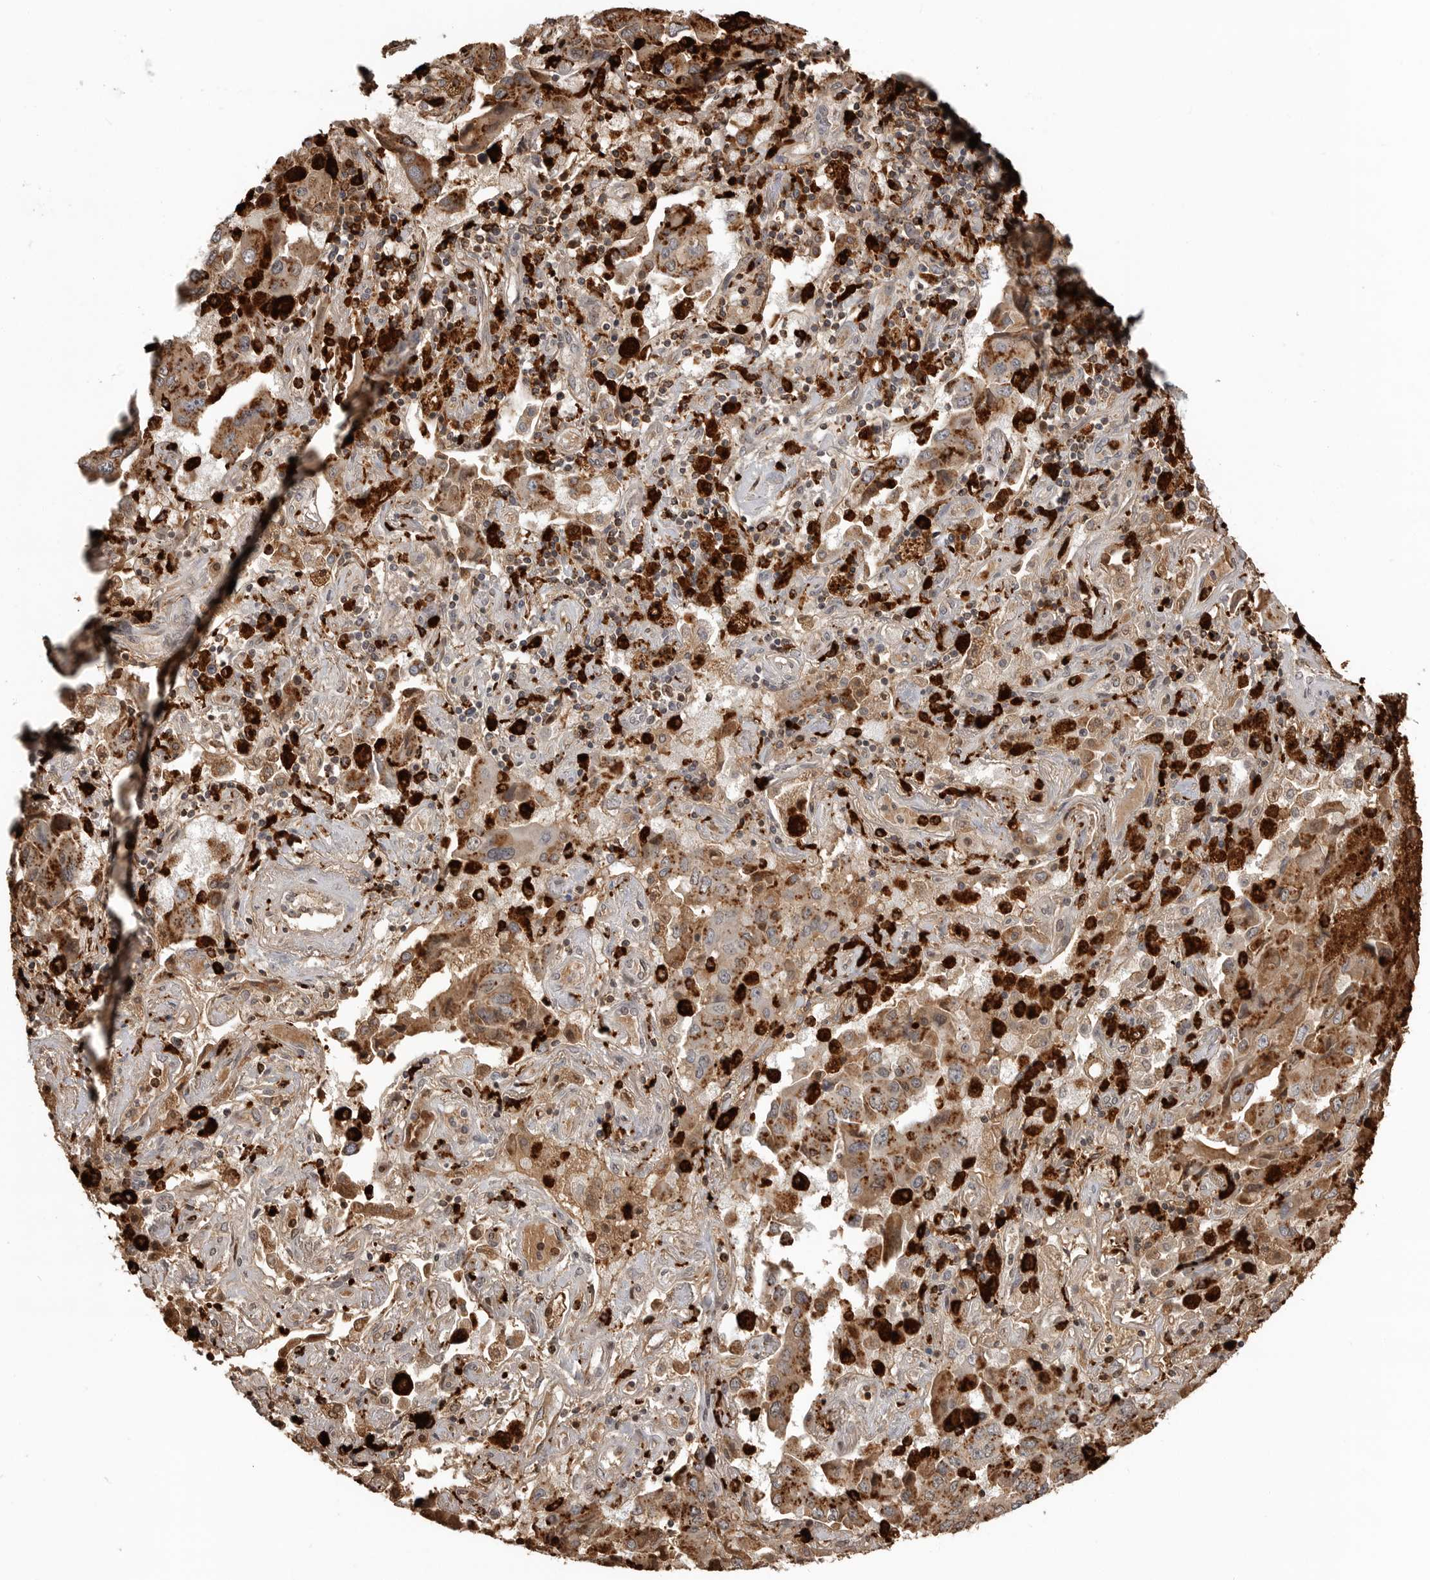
{"staining": {"intensity": "moderate", "quantity": ">75%", "location": "cytoplasmic/membranous"}, "tissue": "lung cancer", "cell_type": "Tumor cells", "image_type": "cancer", "snomed": [{"axis": "morphology", "description": "Adenocarcinoma, NOS"}, {"axis": "topography", "description": "Lung"}], "caption": "A medium amount of moderate cytoplasmic/membranous positivity is seen in approximately >75% of tumor cells in lung cancer (adenocarcinoma) tissue.", "gene": "IFI30", "patient": {"sex": "female", "age": 65}}